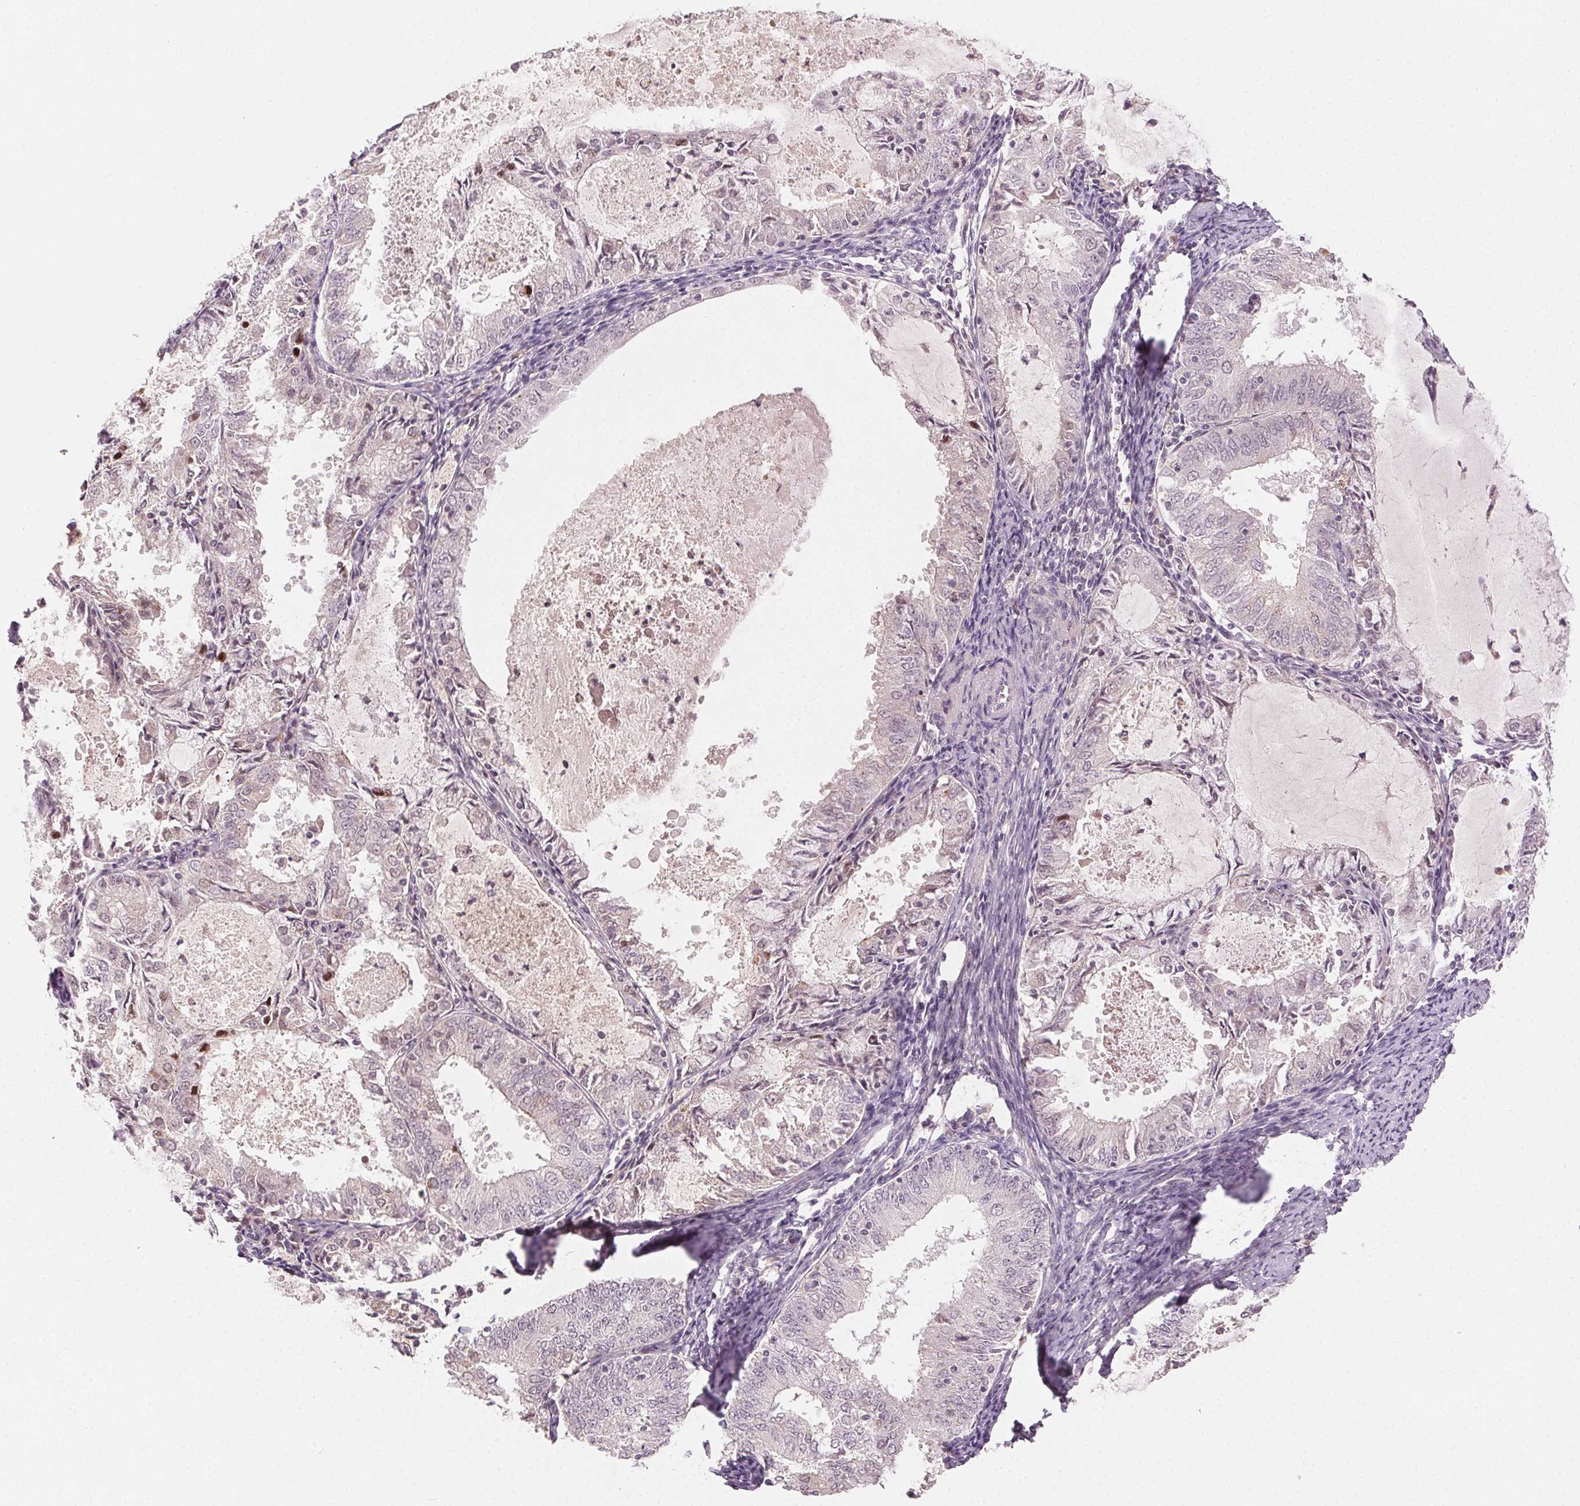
{"staining": {"intensity": "negative", "quantity": "none", "location": "none"}, "tissue": "endometrial cancer", "cell_type": "Tumor cells", "image_type": "cancer", "snomed": [{"axis": "morphology", "description": "Adenocarcinoma, NOS"}, {"axis": "topography", "description": "Endometrium"}], "caption": "Micrograph shows no significant protein staining in tumor cells of endometrial cancer (adenocarcinoma).", "gene": "TUB", "patient": {"sex": "female", "age": 57}}